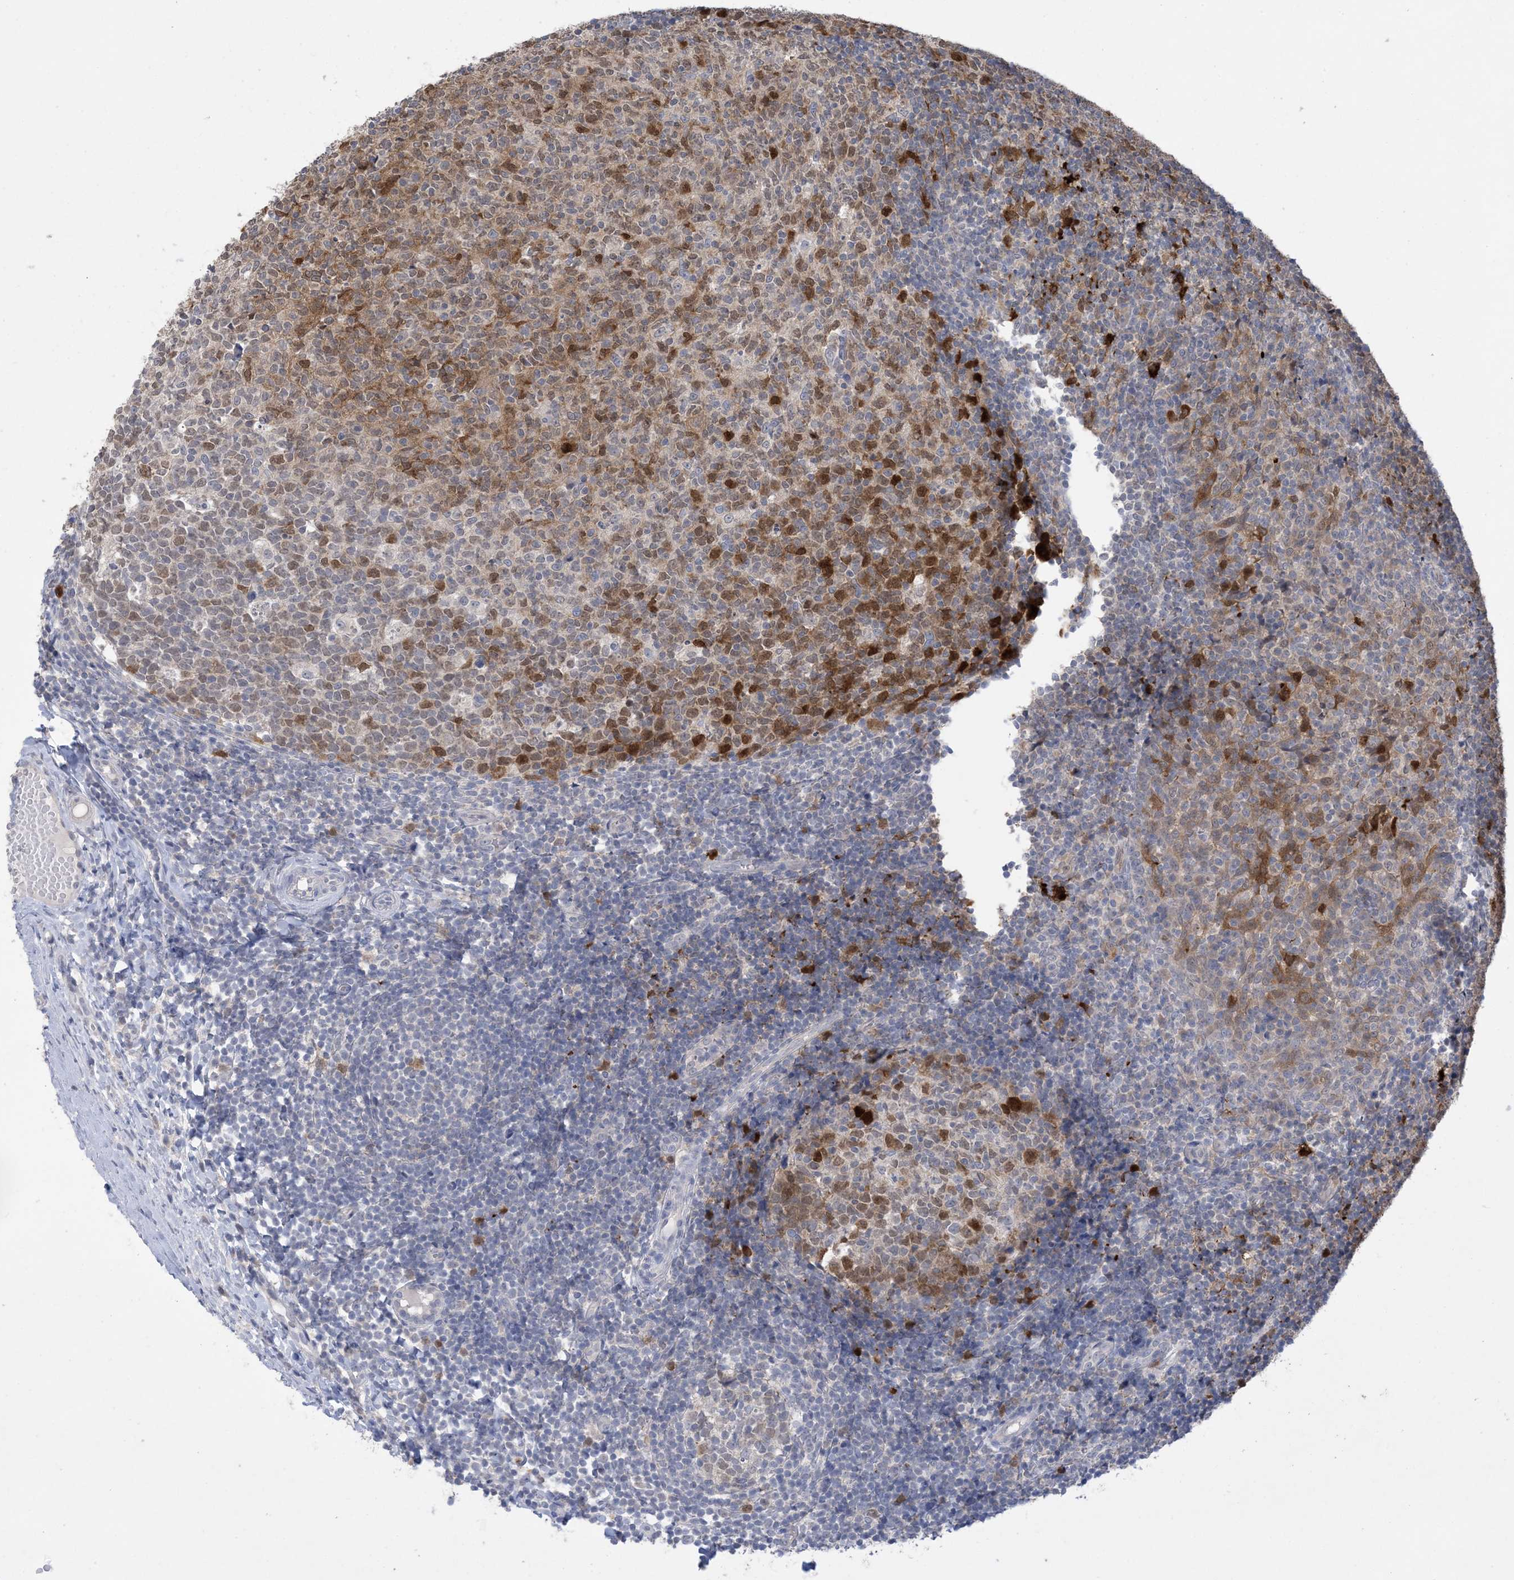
{"staining": {"intensity": "moderate", "quantity": ">75%", "location": "cytoplasmic/membranous,nuclear"}, "tissue": "tonsil", "cell_type": "Germinal center cells", "image_type": "normal", "snomed": [{"axis": "morphology", "description": "Normal tissue, NOS"}, {"axis": "topography", "description": "Tonsil"}], "caption": "Immunohistochemical staining of benign human tonsil shows medium levels of moderate cytoplasmic/membranous,nuclear expression in about >75% of germinal center cells.", "gene": "HMGCS1", "patient": {"sex": "female", "age": 19}}